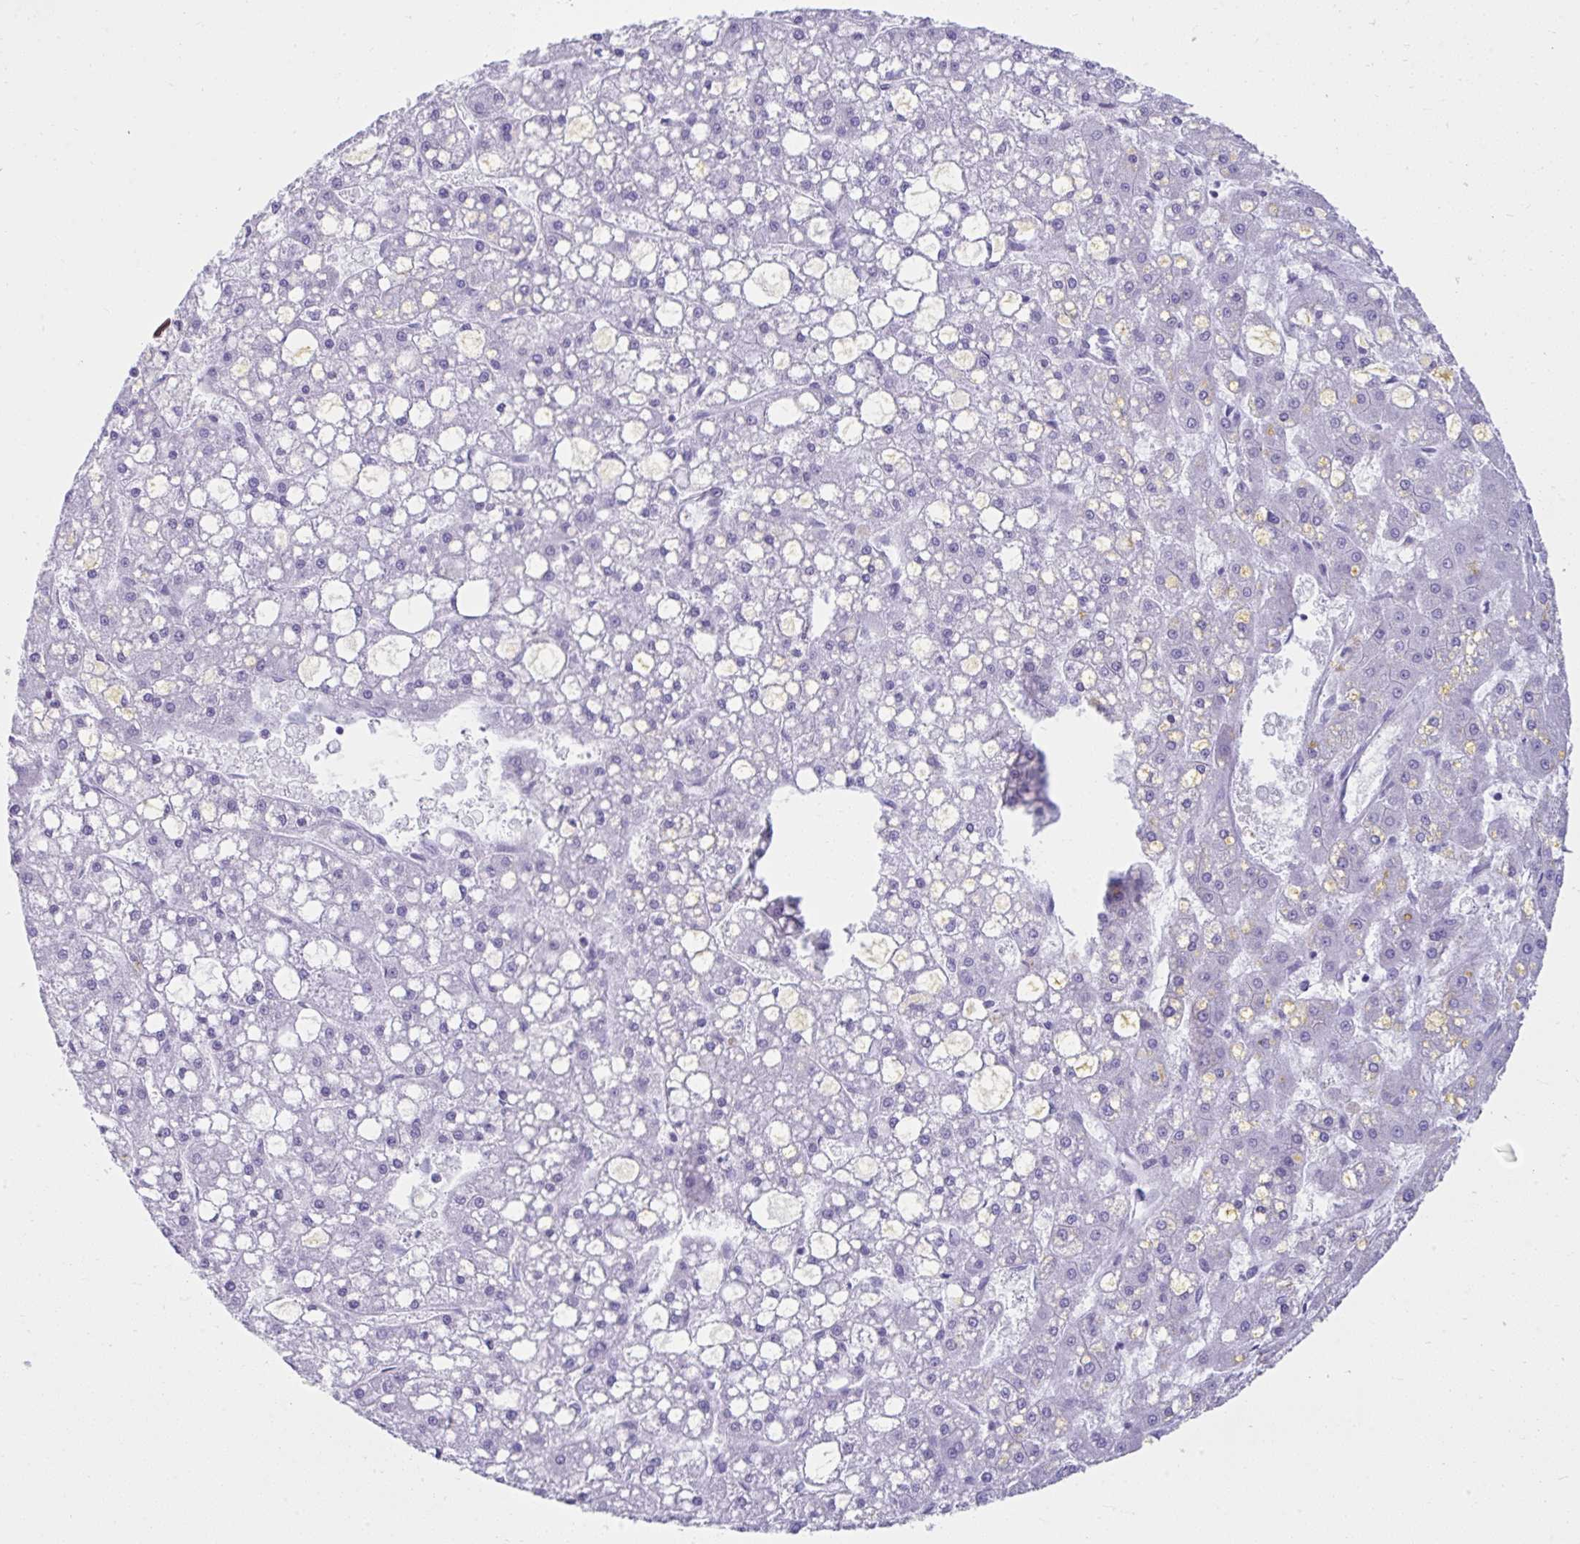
{"staining": {"intensity": "negative", "quantity": "none", "location": "none"}, "tissue": "liver cancer", "cell_type": "Tumor cells", "image_type": "cancer", "snomed": [{"axis": "morphology", "description": "Carcinoma, Hepatocellular, NOS"}, {"axis": "topography", "description": "Liver"}], "caption": "Tumor cells show no significant protein expression in liver cancer (hepatocellular carcinoma). Nuclei are stained in blue.", "gene": "PSCA", "patient": {"sex": "male", "age": 67}}